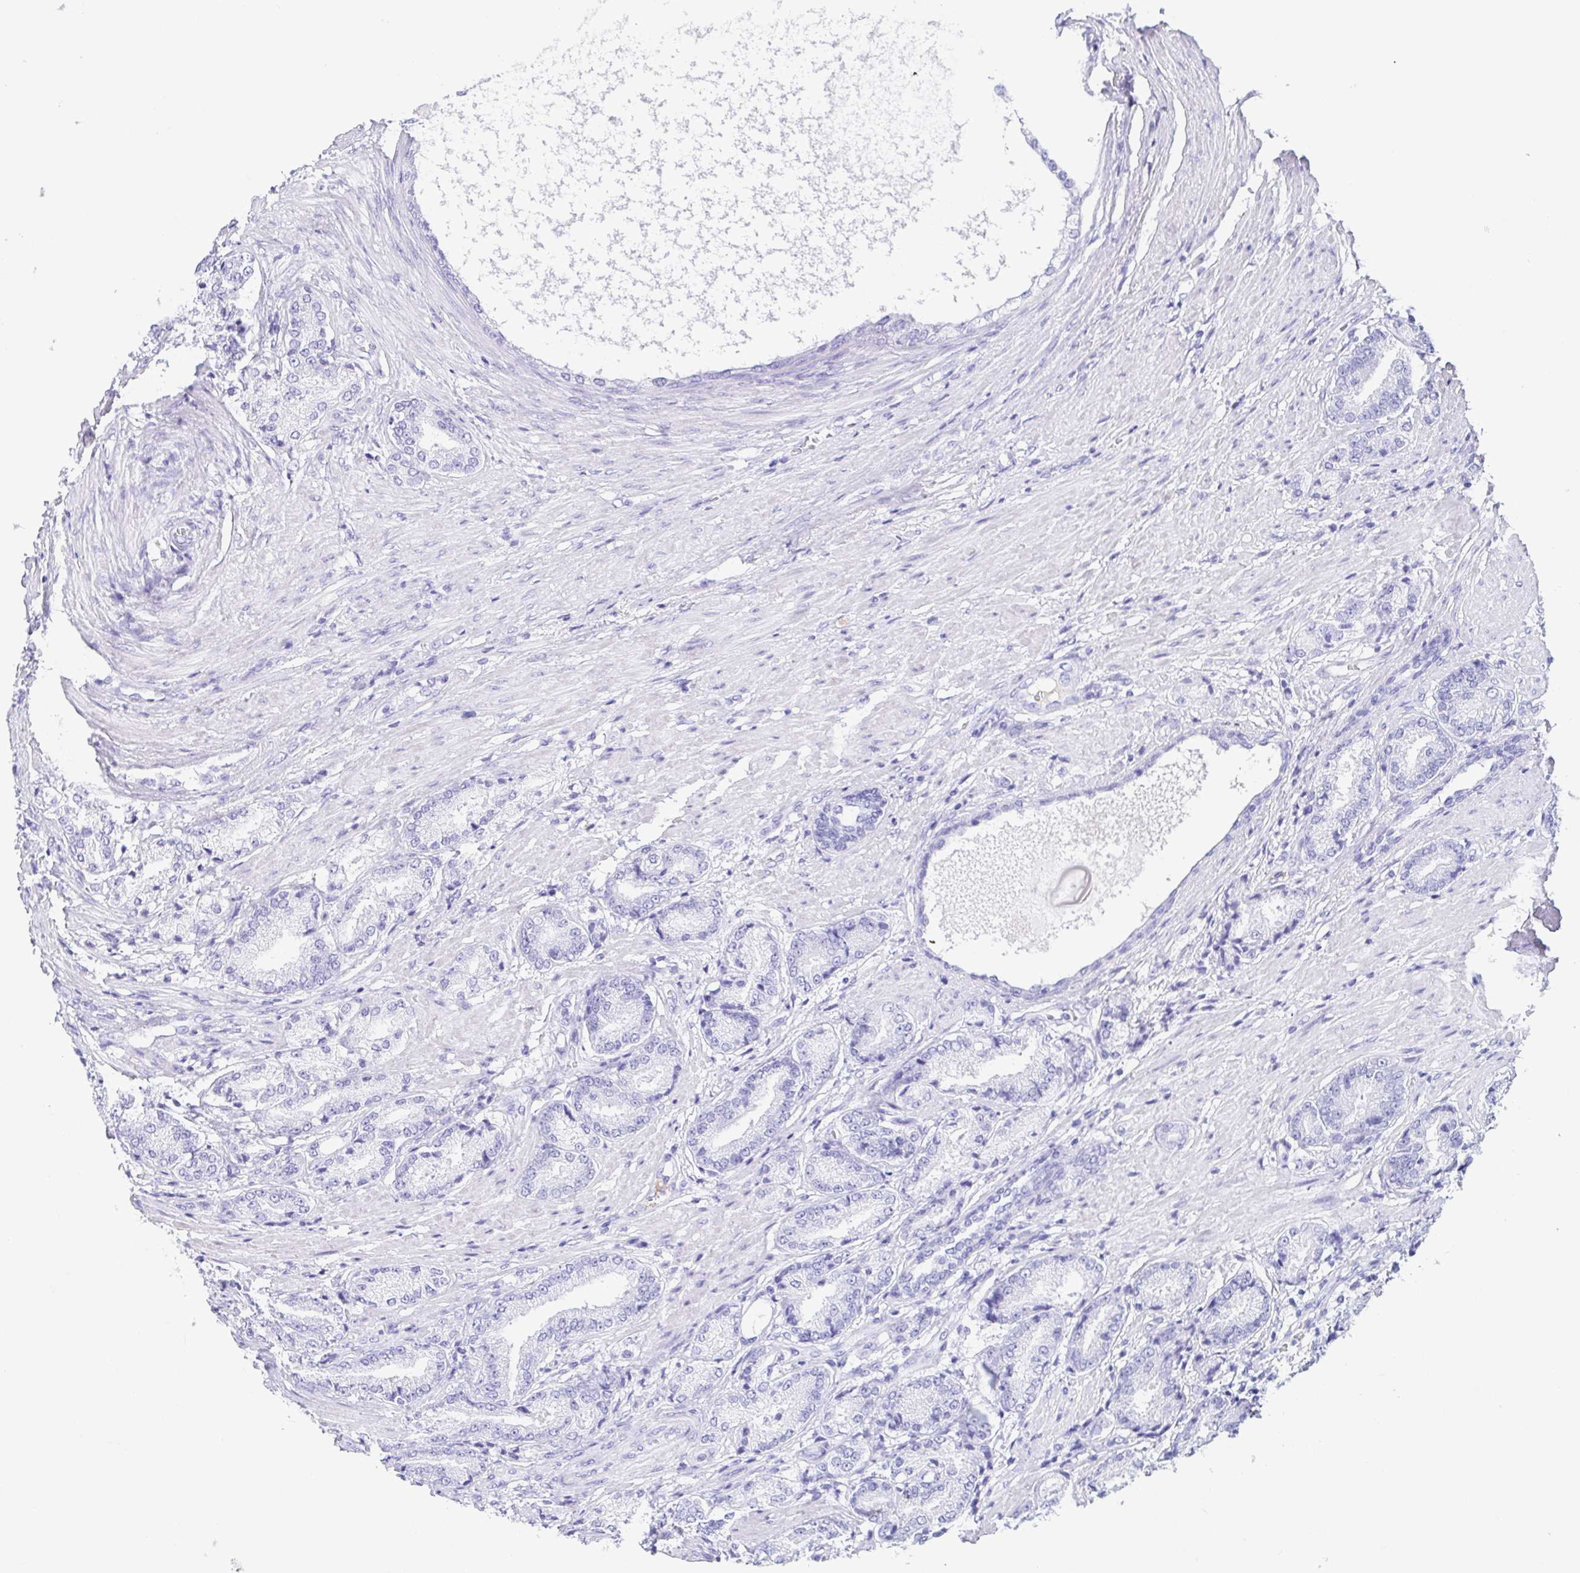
{"staining": {"intensity": "negative", "quantity": "none", "location": "none"}, "tissue": "prostate cancer", "cell_type": "Tumor cells", "image_type": "cancer", "snomed": [{"axis": "morphology", "description": "Adenocarcinoma, High grade"}, {"axis": "topography", "description": "Prostate and seminal vesicle, NOS"}], "caption": "Tumor cells are negative for brown protein staining in prostate adenocarcinoma (high-grade).", "gene": "GKN1", "patient": {"sex": "male", "age": 61}}